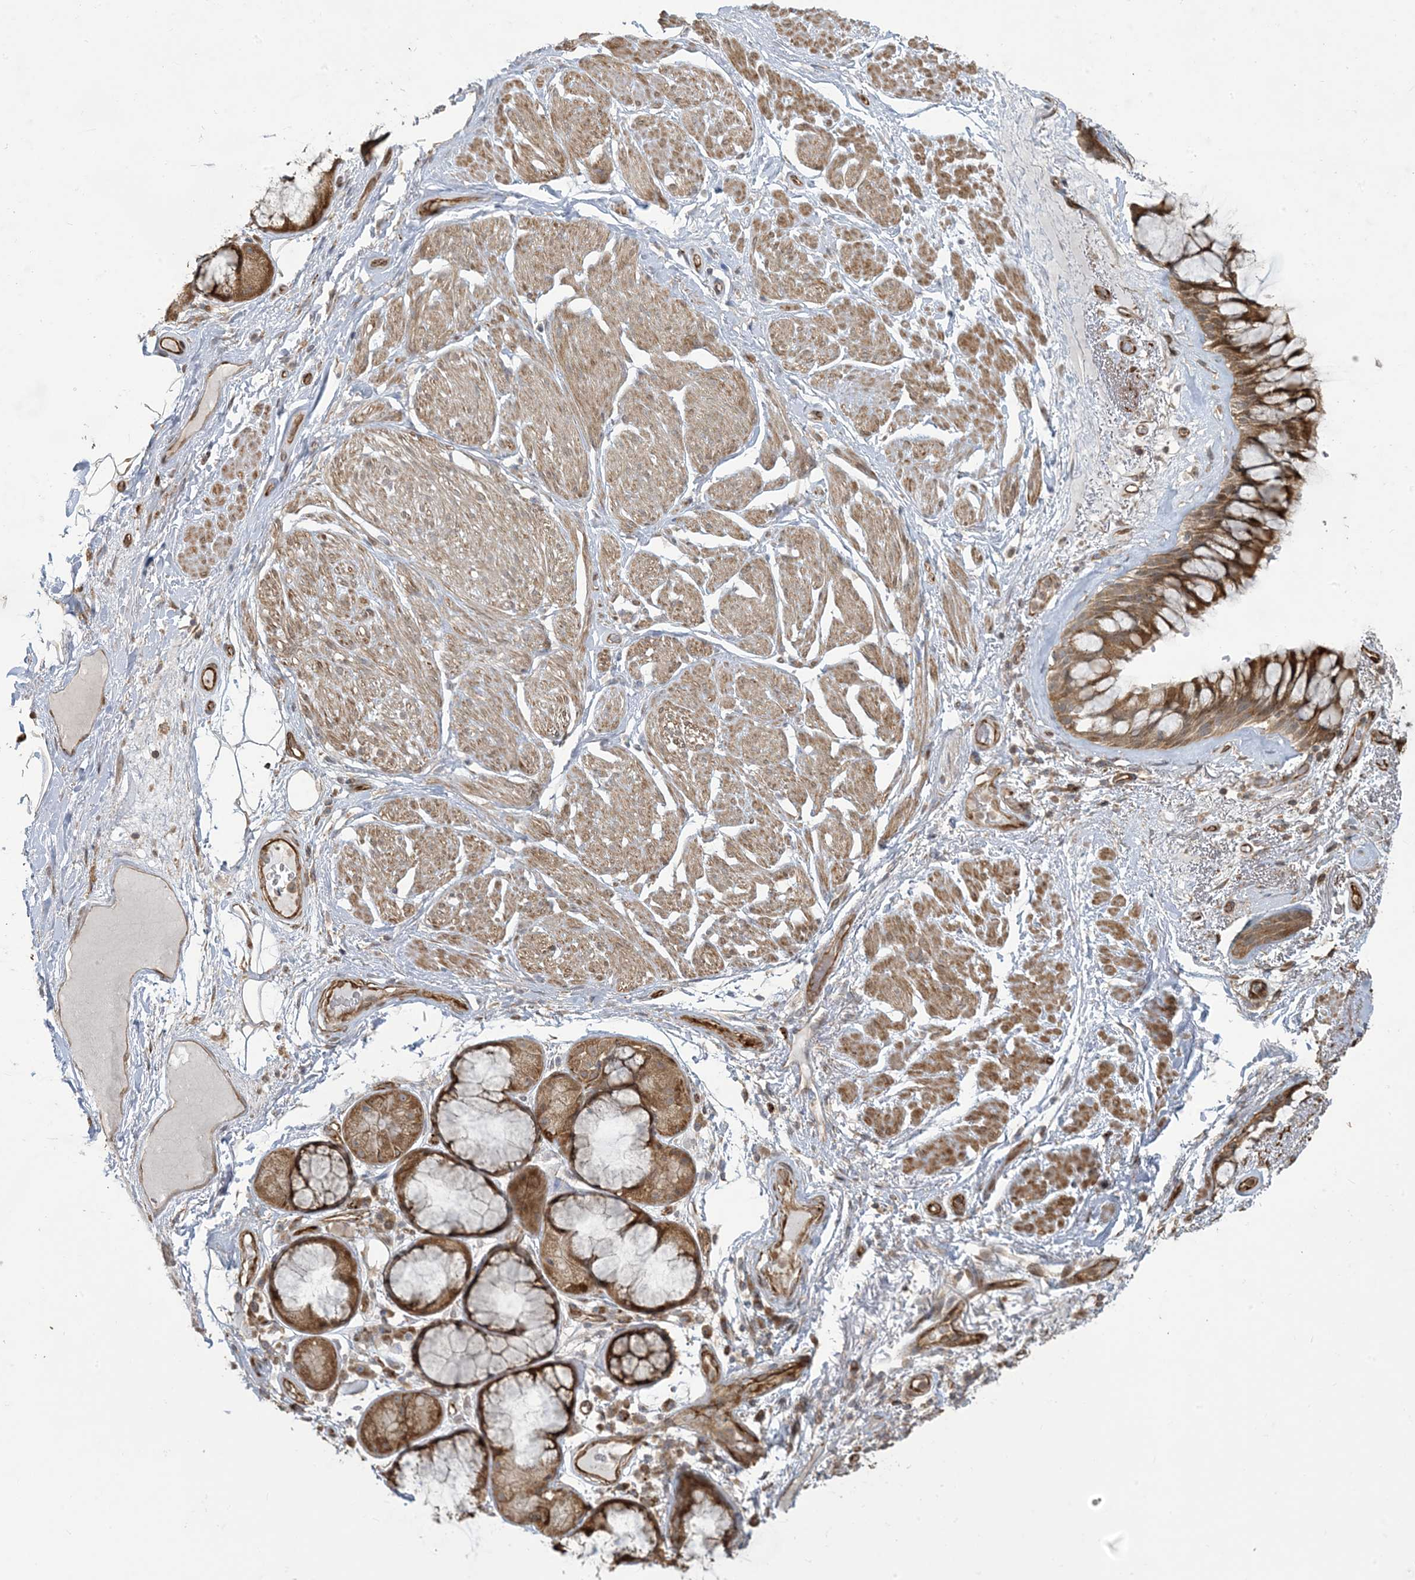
{"staining": {"intensity": "weak", "quantity": ">75%", "location": "cytoplasmic/membranous"}, "tissue": "adipose tissue", "cell_type": "Adipocytes", "image_type": "normal", "snomed": [{"axis": "morphology", "description": "Normal tissue, NOS"}, {"axis": "topography", "description": "Bronchus"}], "caption": "Protein expression by immunohistochemistry (IHC) displays weak cytoplasmic/membranous positivity in approximately >75% of adipocytes in normal adipose tissue. The protein of interest is shown in brown color, while the nuclei are stained blue.", "gene": "KLHL18", "patient": {"sex": "male", "age": 66}}